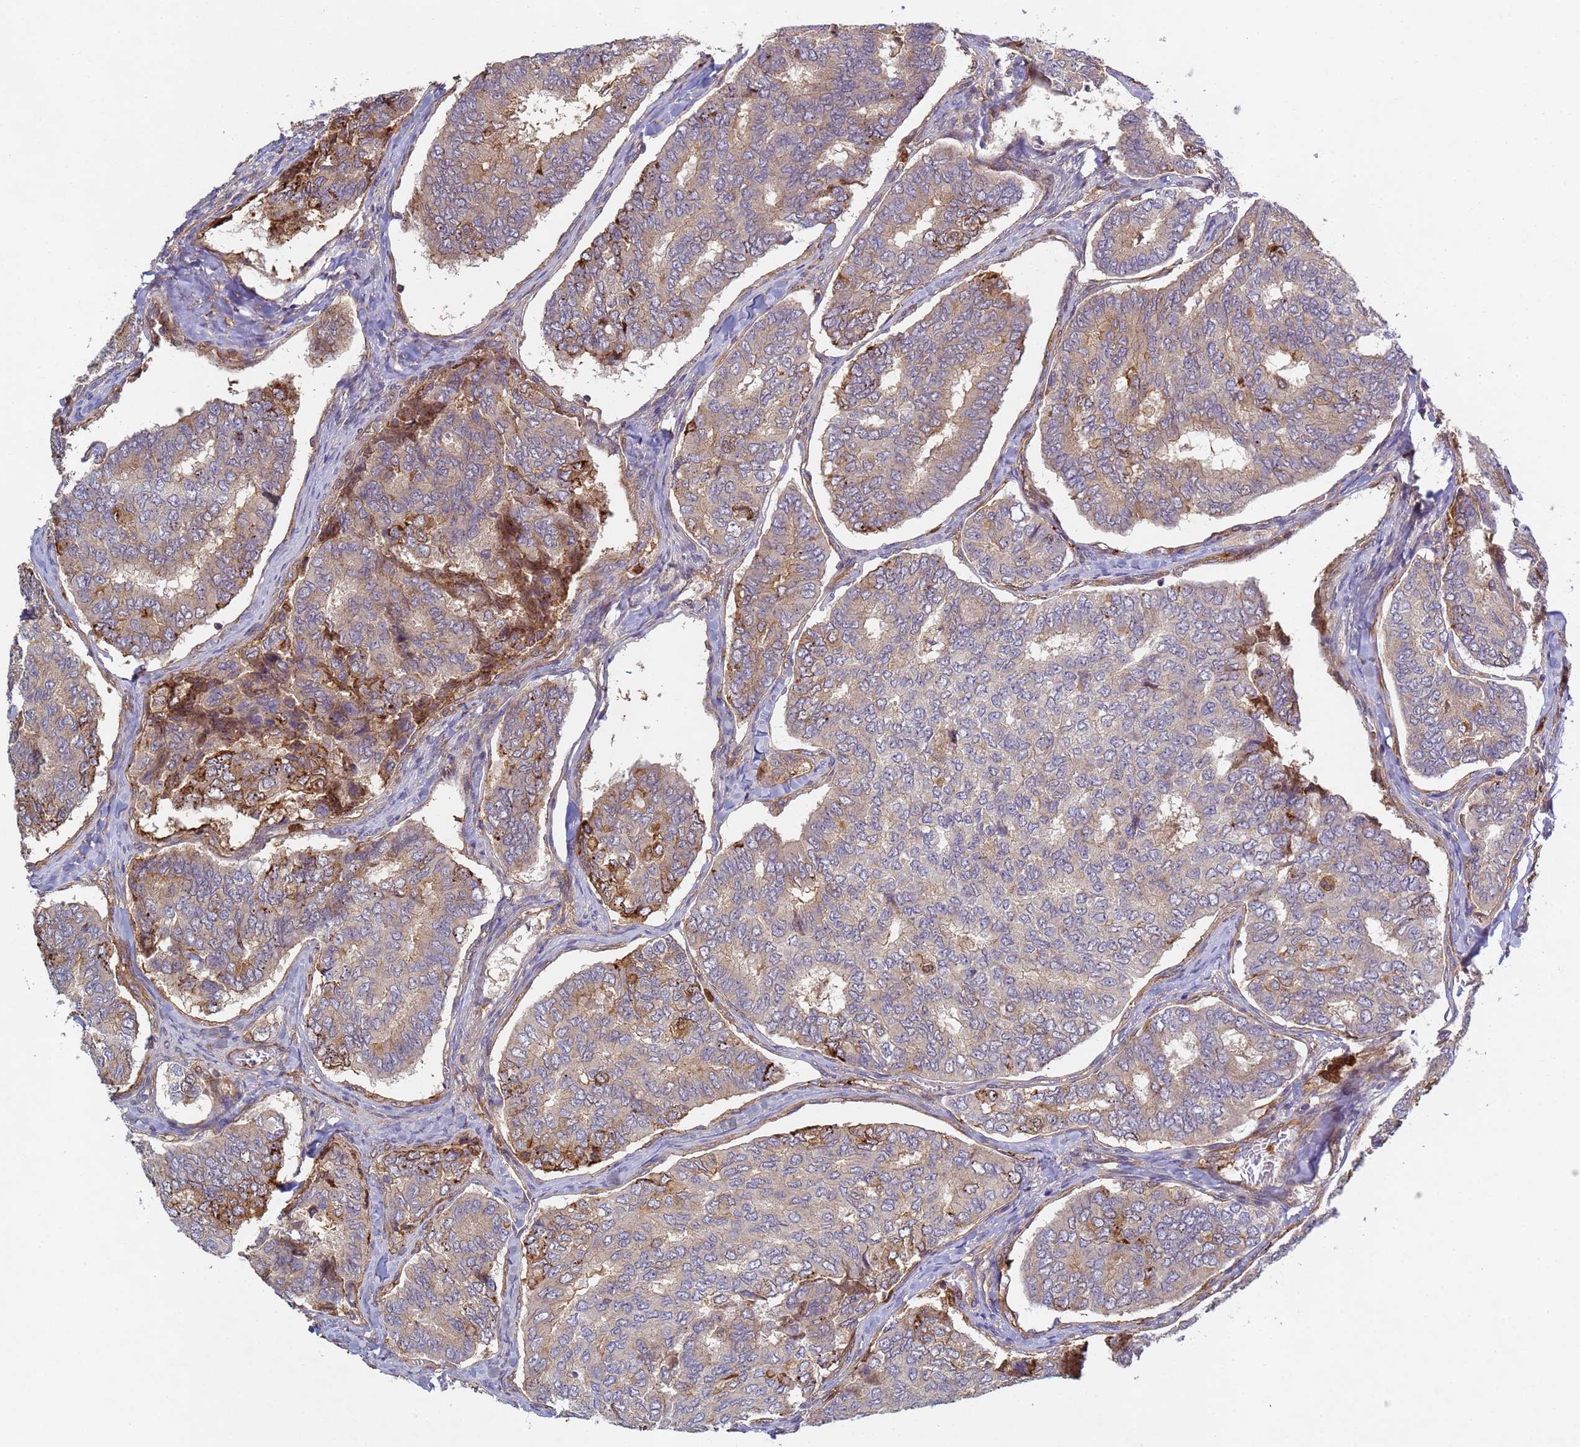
{"staining": {"intensity": "moderate", "quantity": "<25%", "location": "cytoplasmic/membranous"}, "tissue": "thyroid cancer", "cell_type": "Tumor cells", "image_type": "cancer", "snomed": [{"axis": "morphology", "description": "Papillary adenocarcinoma, NOS"}, {"axis": "topography", "description": "Thyroid gland"}], "caption": "Immunohistochemistry photomicrograph of papillary adenocarcinoma (thyroid) stained for a protein (brown), which exhibits low levels of moderate cytoplasmic/membranous staining in about <25% of tumor cells.", "gene": "C8orf34", "patient": {"sex": "female", "age": 35}}